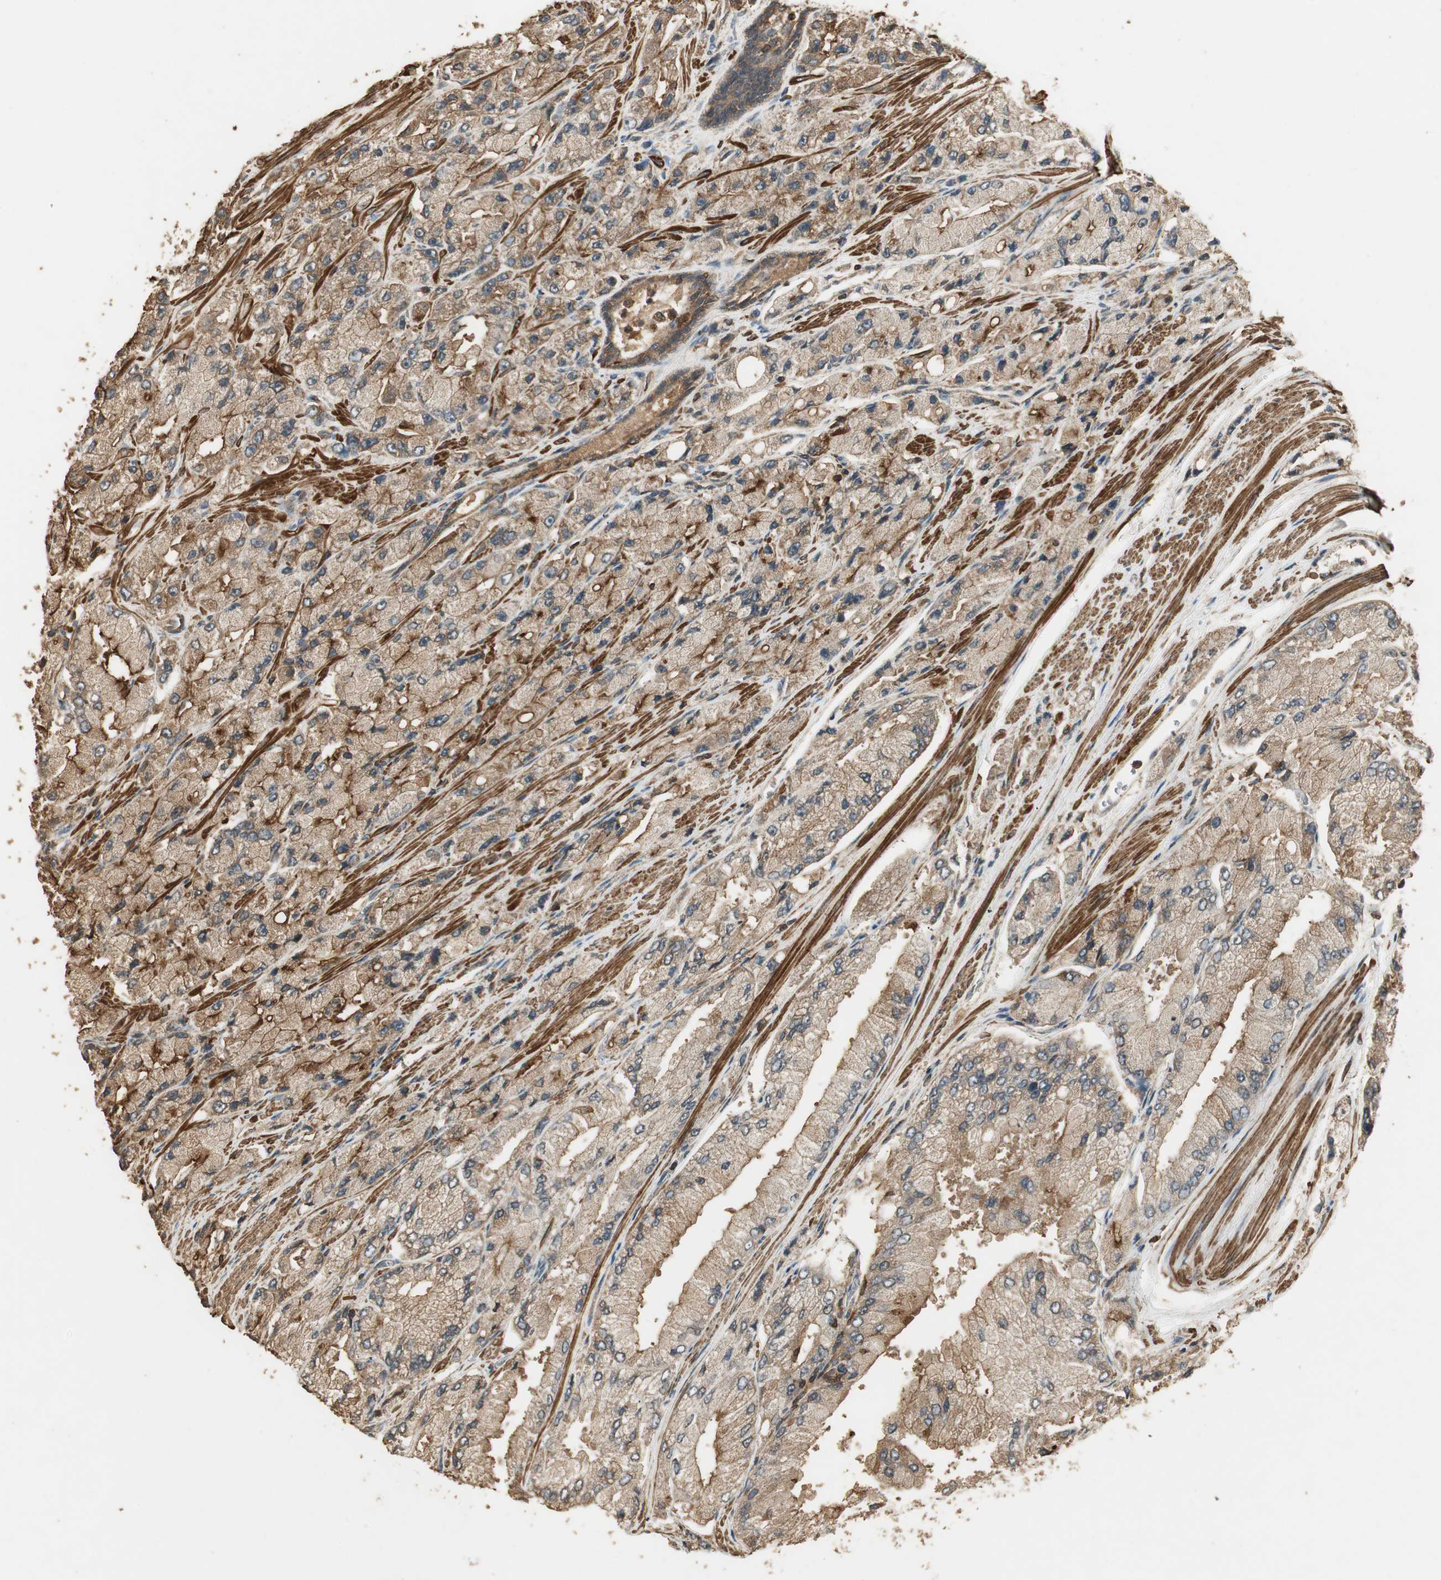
{"staining": {"intensity": "moderate", "quantity": ">75%", "location": "cytoplasmic/membranous"}, "tissue": "prostate cancer", "cell_type": "Tumor cells", "image_type": "cancer", "snomed": [{"axis": "morphology", "description": "Adenocarcinoma, High grade"}, {"axis": "topography", "description": "Prostate"}], "caption": "The image demonstrates immunohistochemical staining of prostate cancer (high-grade adenocarcinoma). There is moderate cytoplasmic/membranous staining is appreciated in approximately >75% of tumor cells. The staining was performed using DAB (3,3'-diaminobenzidine) to visualize the protein expression in brown, while the nuclei were stained in blue with hematoxylin (Magnification: 20x).", "gene": "USP2", "patient": {"sex": "male", "age": 58}}